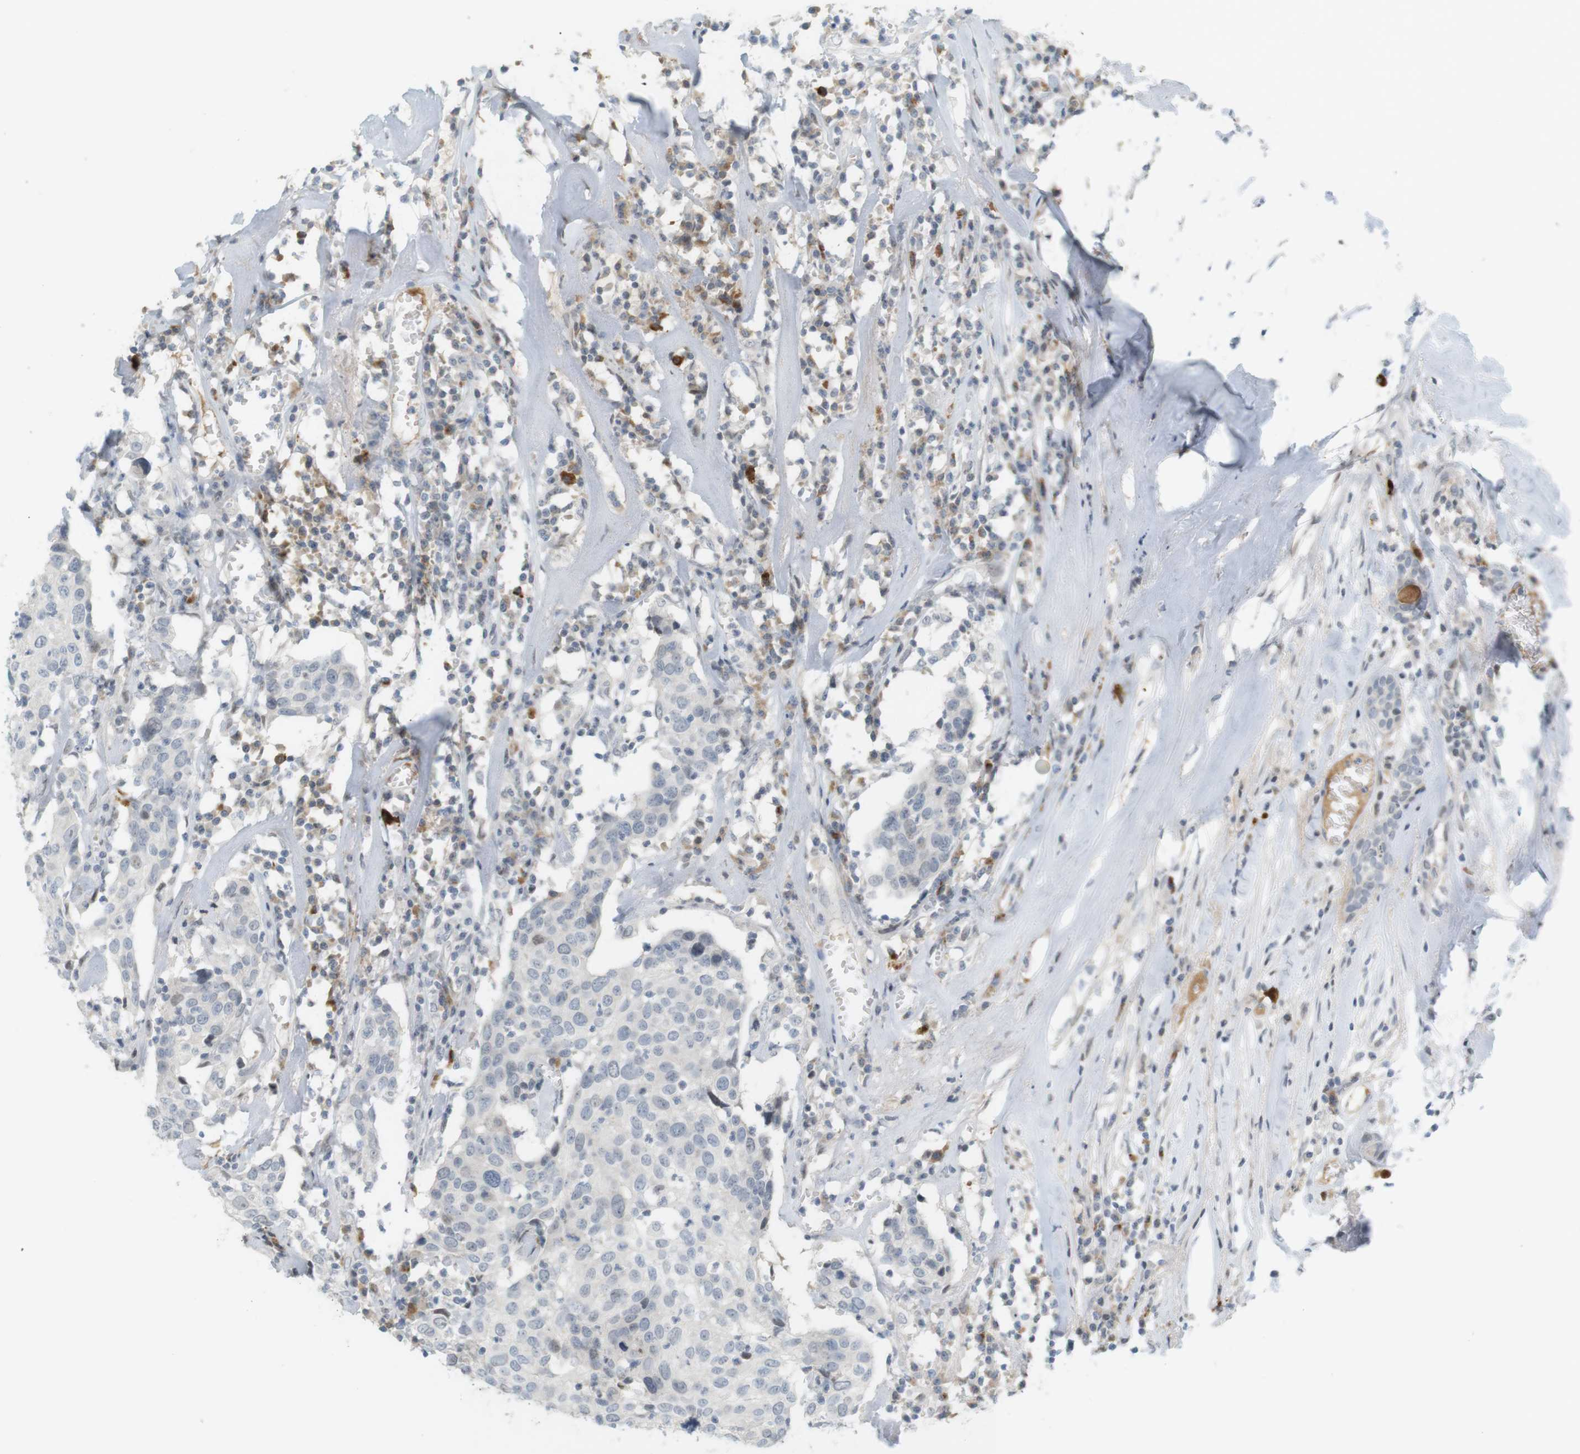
{"staining": {"intensity": "negative", "quantity": "none", "location": "none"}, "tissue": "head and neck cancer", "cell_type": "Tumor cells", "image_type": "cancer", "snomed": [{"axis": "morphology", "description": "Adenocarcinoma, NOS"}, {"axis": "topography", "description": "Salivary gland"}, {"axis": "topography", "description": "Head-Neck"}], "caption": "This is an immunohistochemistry micrograph of human head and neck cancer (adenocarcinoma). There is no positivity in tumor cells.", "gene": "DMC1", "patient": {"sex": "female", "age": 65}}